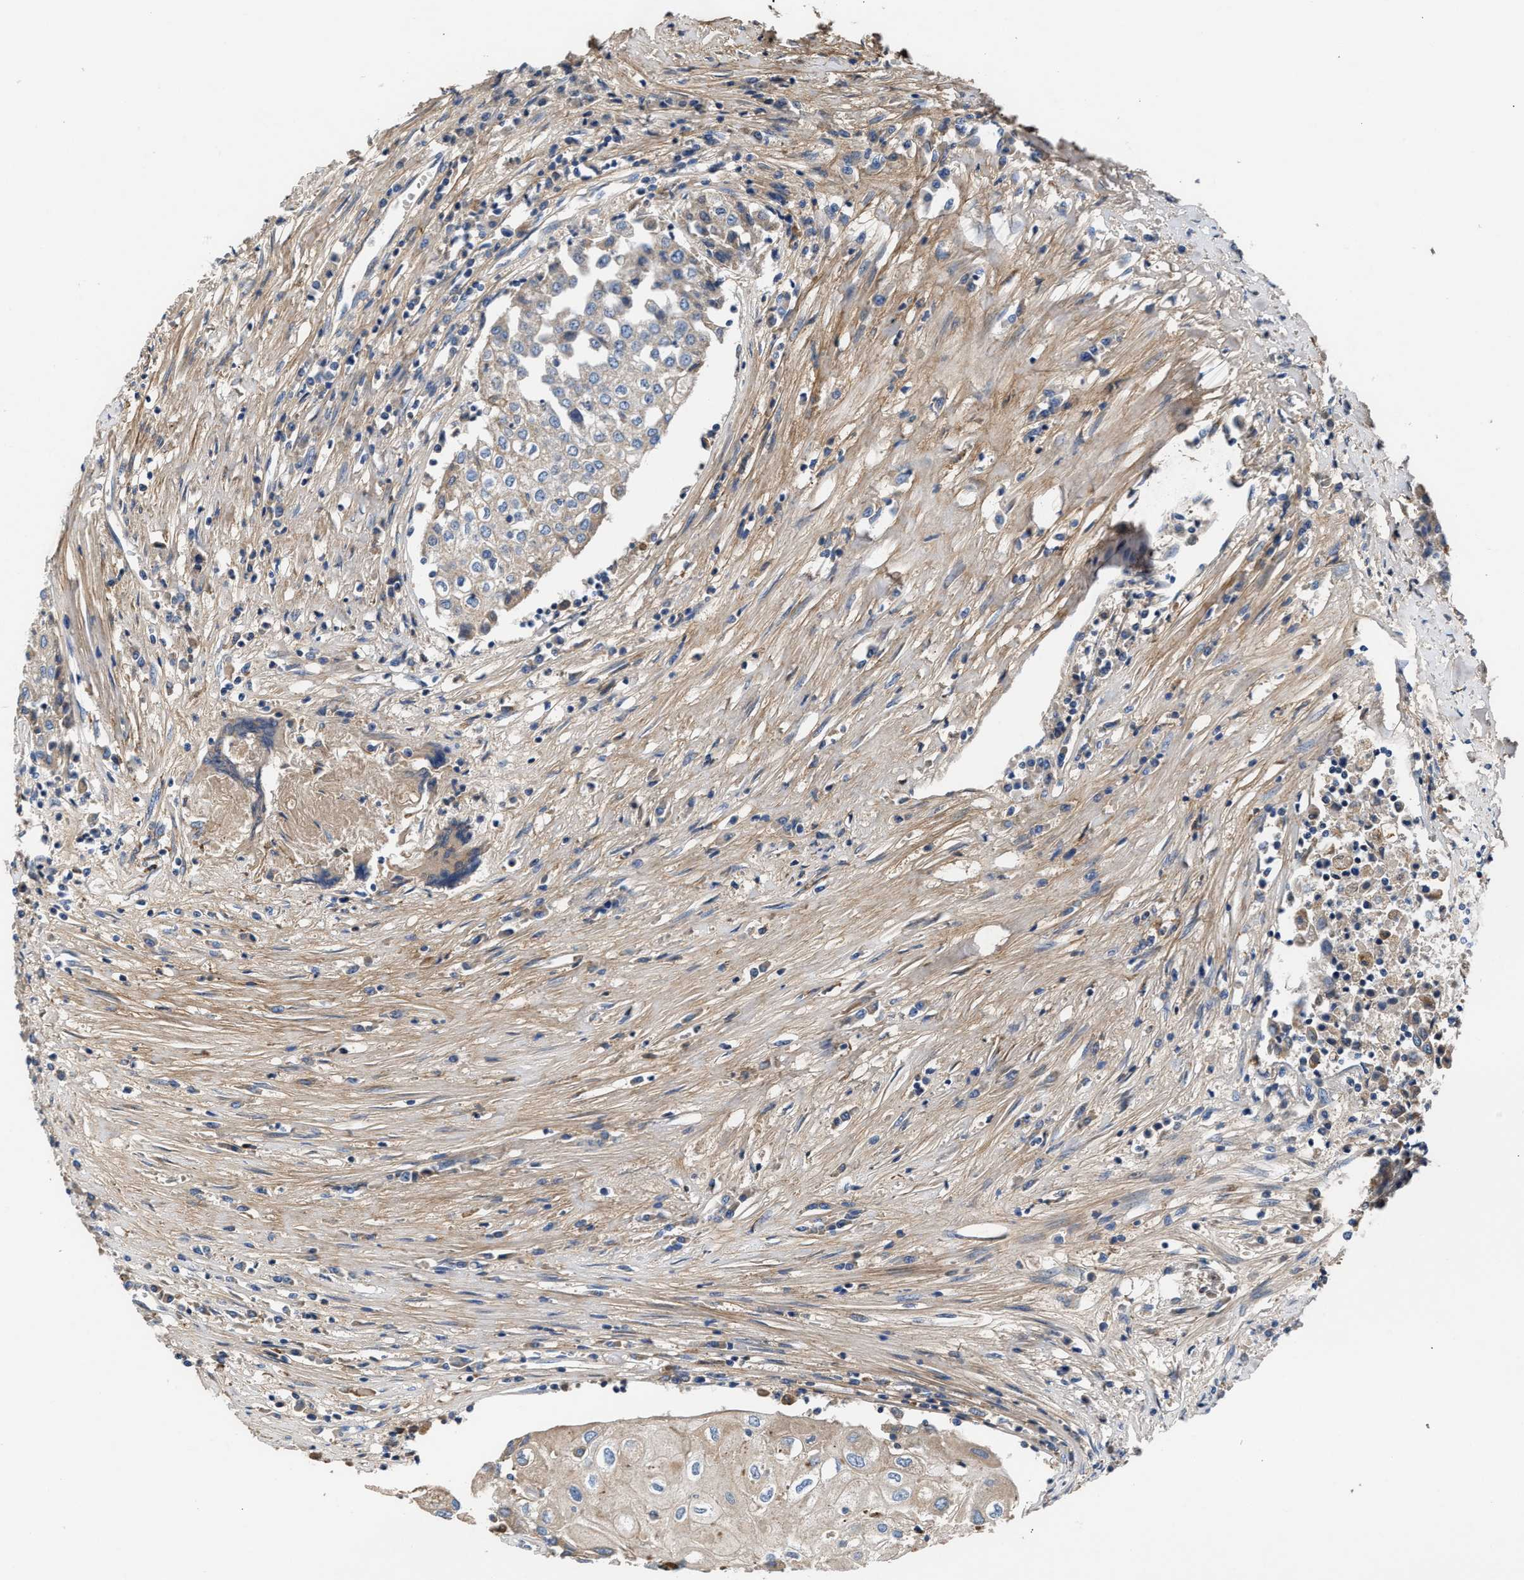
{"staining": {"intensity": "negative", "quantity": "none", "location": "none"}, "tissue": "urothelial cancer", "cell_type": "Tumor cells", "image_type": "cancer", "snomed": [{"axis": "morphology", "description": "Urothelial carcinoma, High grade"}, {"axis": "topography", "description": "Urinary bladder"}], "caption": "Photomicrograph shows no protein positivity in tumor cells of urothelial carcinoma (high-grade) tissue. Brightfield microscopy of immunohistochemistry (IHC) stained with DAB (3,3'-diaminobenzidine) (brown) and hematoxylin (blue), captured at high magnification.", "gene": "CCDC171", "patient": {"sex": "female", "age": 85}}